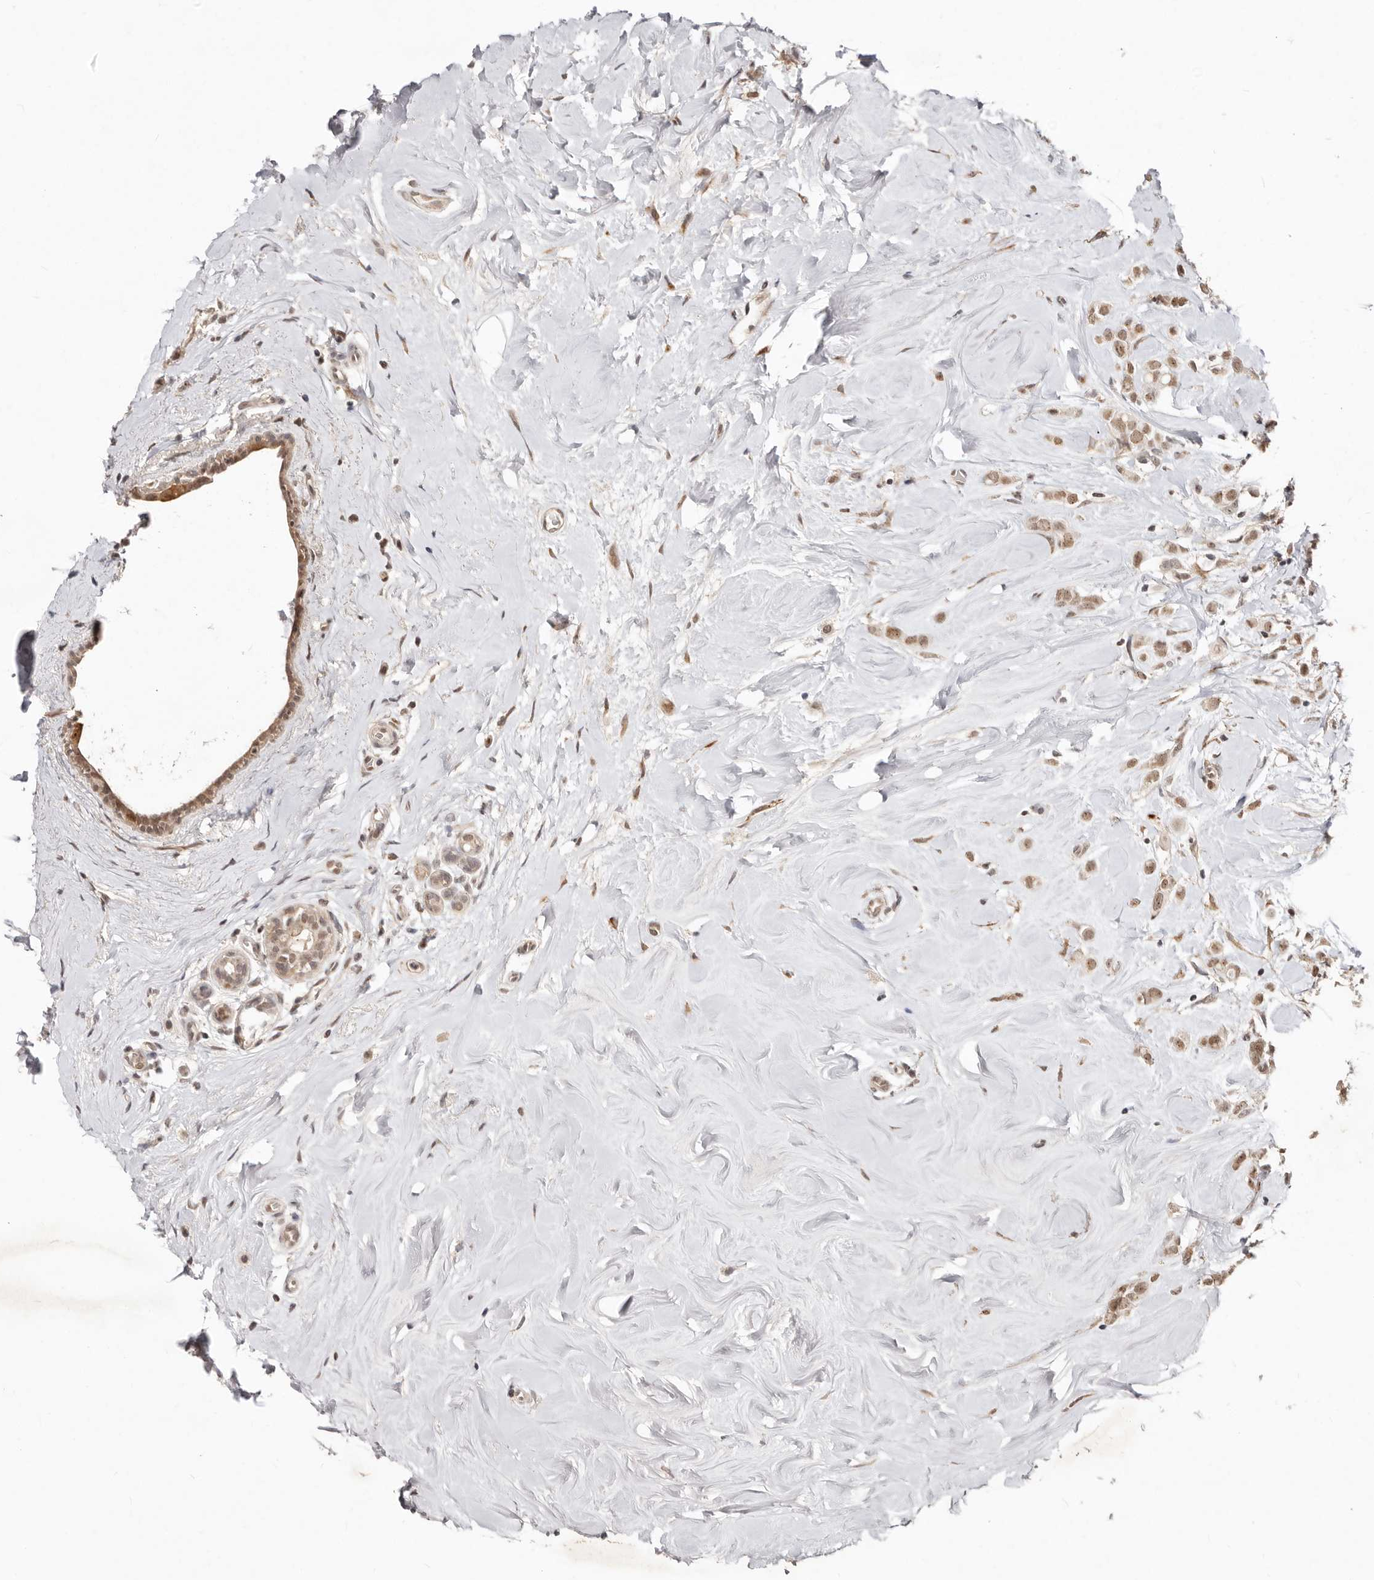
{"staining": {"intensity": "moderate", "quantity": ">75%", "location": "nuclear"}, "tissue": "breast cancer", "cell_type": "Tumor cells", "image_type": "cancer", "snomed": [{"axis": "morphology", "description": "Lobular carcinoma"}, {"axis": "topography", "description": "Breast"}], "caption": "Breast cancer stained with DAB IHC exhibits medium levels of moderate nuclear expression in about >75% of tumor cells.", "gene": "SRCAP", "patient": {"sex": "female", "age": 47}}